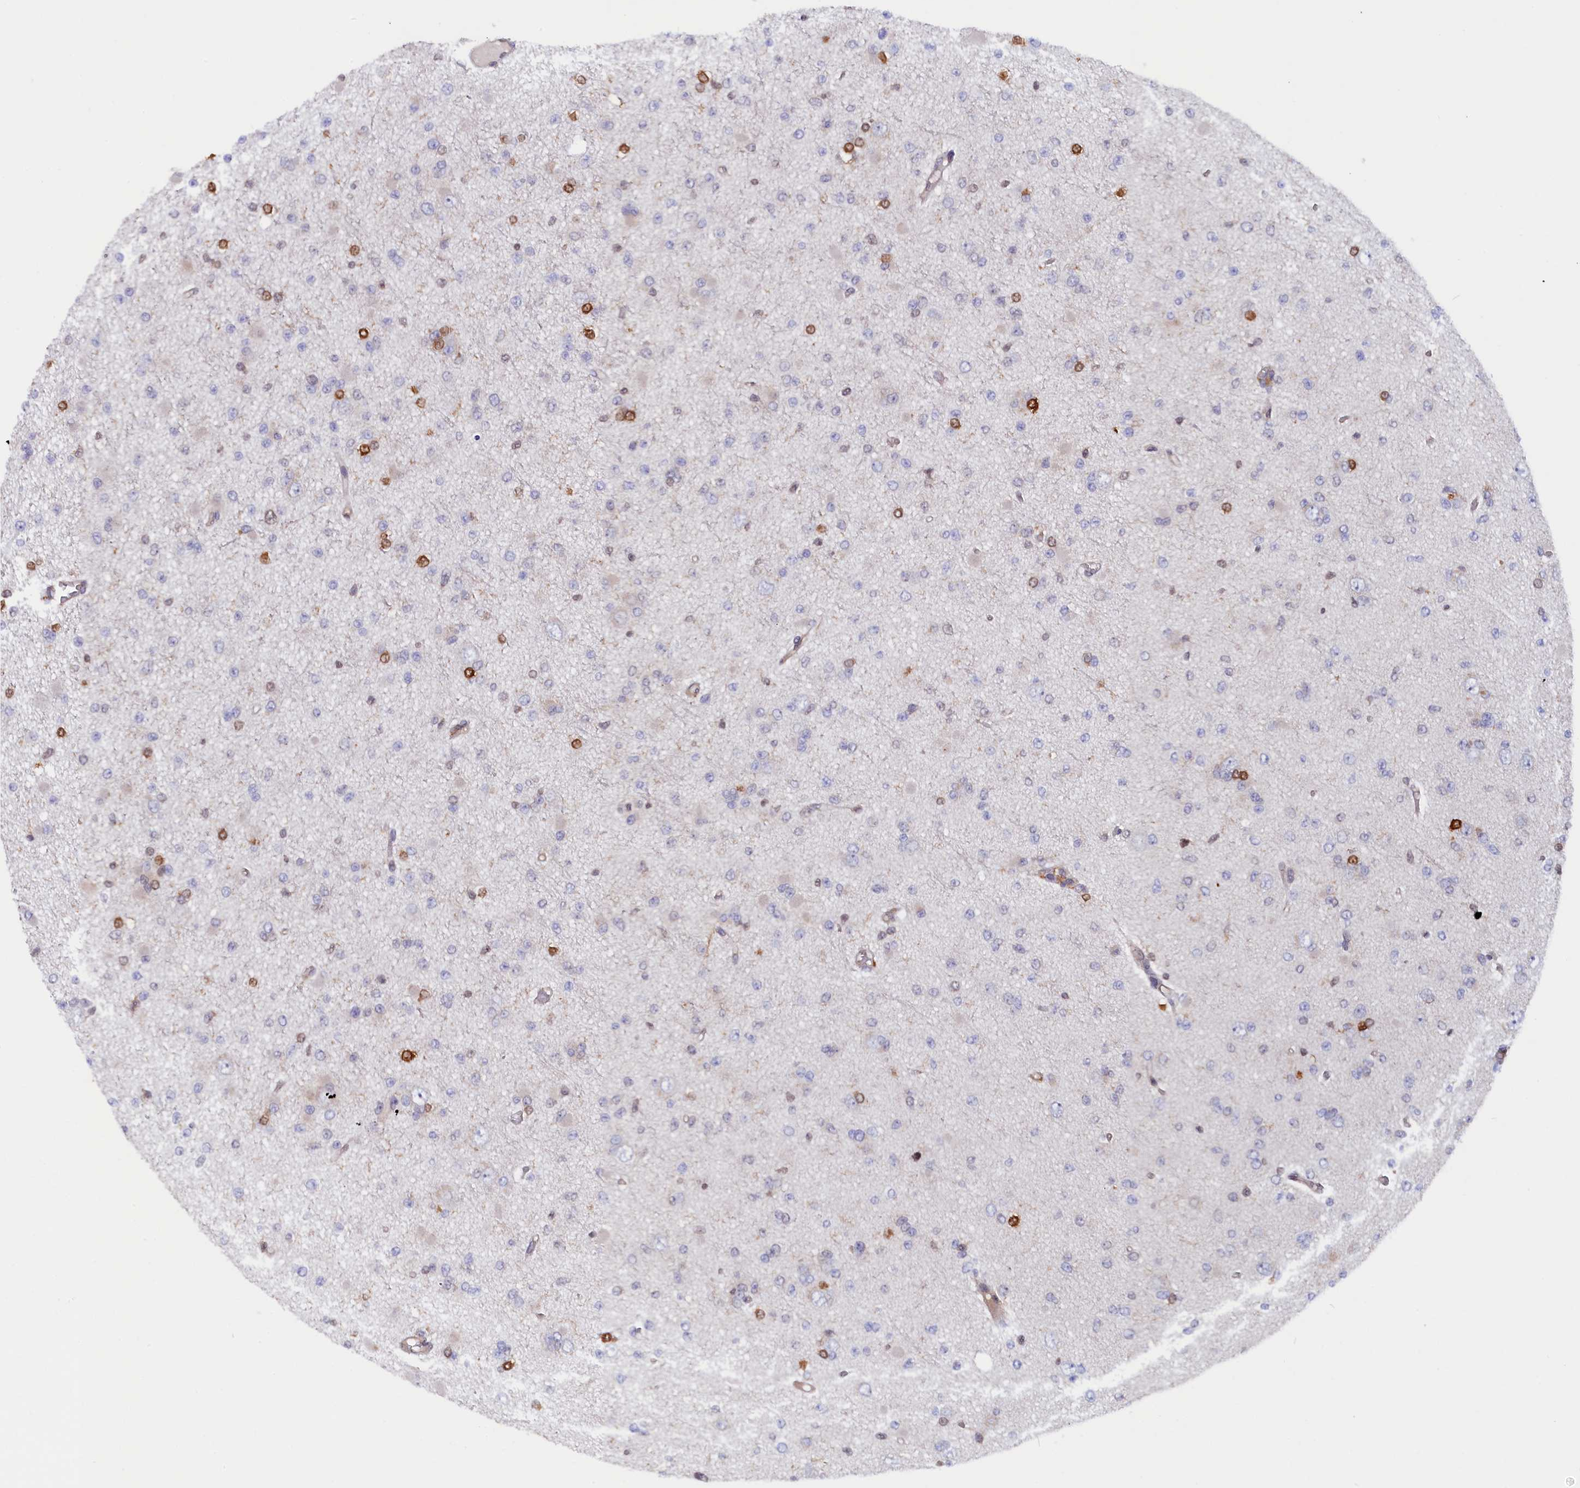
{"staining": {"intensity": "negative", "quantity": "none", "location": "none"}, "tissue": "glioma", "cell_type": "Tumor cells", "image_type": "cancer", "snomed": [{"axis": "morphology", "description": "Glioma, malignant, Low grade"}, {"axis": "topography", "description": "Brain"}], "caption": "Malignant glioma (low-grade) stained for a protein using immunohistochemistry (IHC) displays no positivity tumor cells.", "gene": "JPT2", "patient": {"sex": "female", "age": 22}}